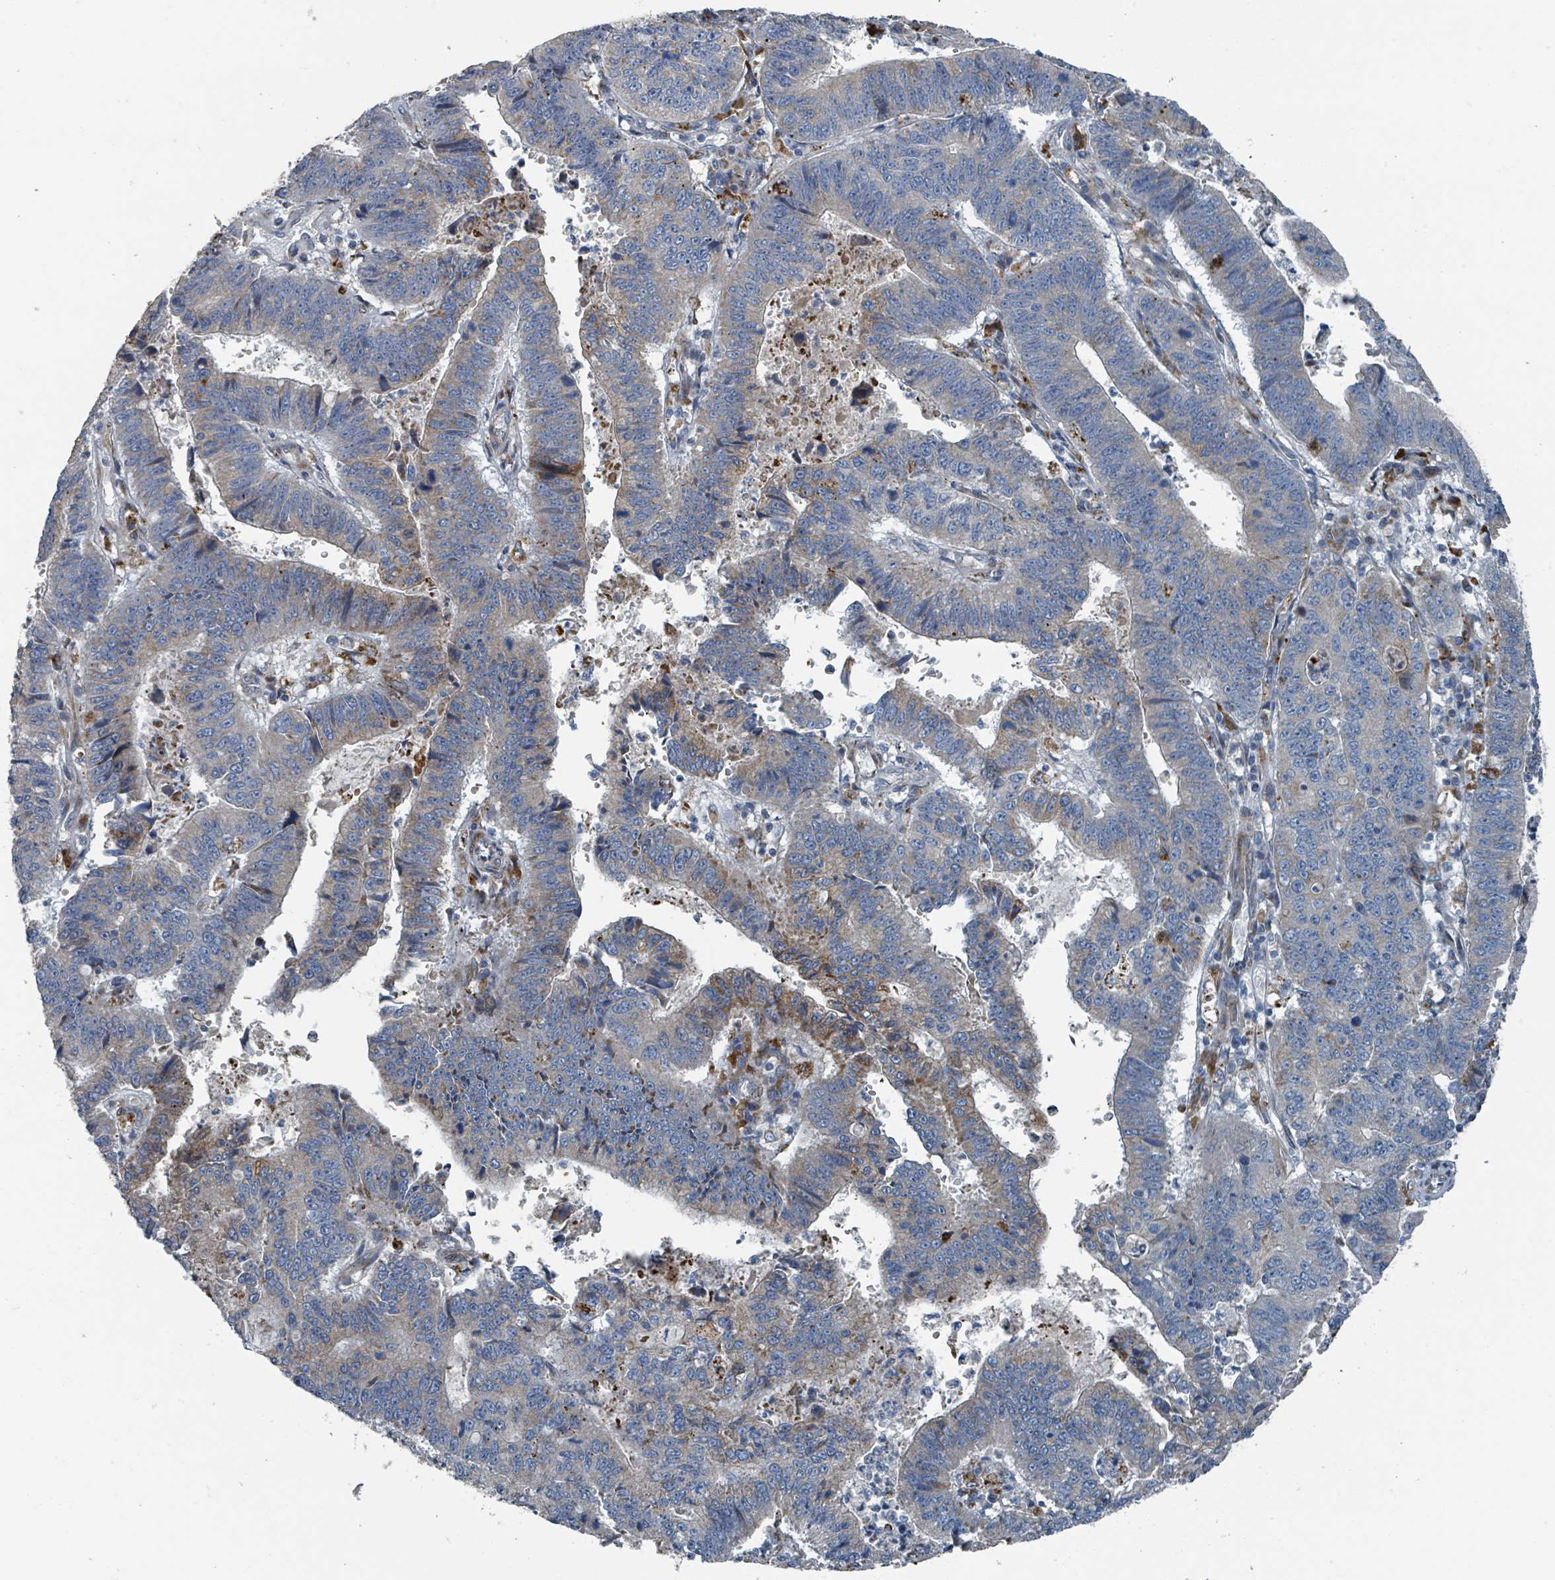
{"staining": {"intensity": "moderate", "quantity": "<25%", "location": "cytoplasmic/membranous"}, "tissue": "stomach cancer", "cell_type": "Tumor cells", "image_type": "cancer", "snomed": [{"axis": "morphology", "description": "Adenocarcinoma, NOS"}, {"axis": "topography", "description": "Stomach"}], "caption": "A histopathology image of adenocarcinoma (stomach) stained for a protein exhibits moderate cytoplasmic/membranous brown staining in tumor cells.", "gene": "DIPK2A", "patient": {"sex": "male", "age": 59}}